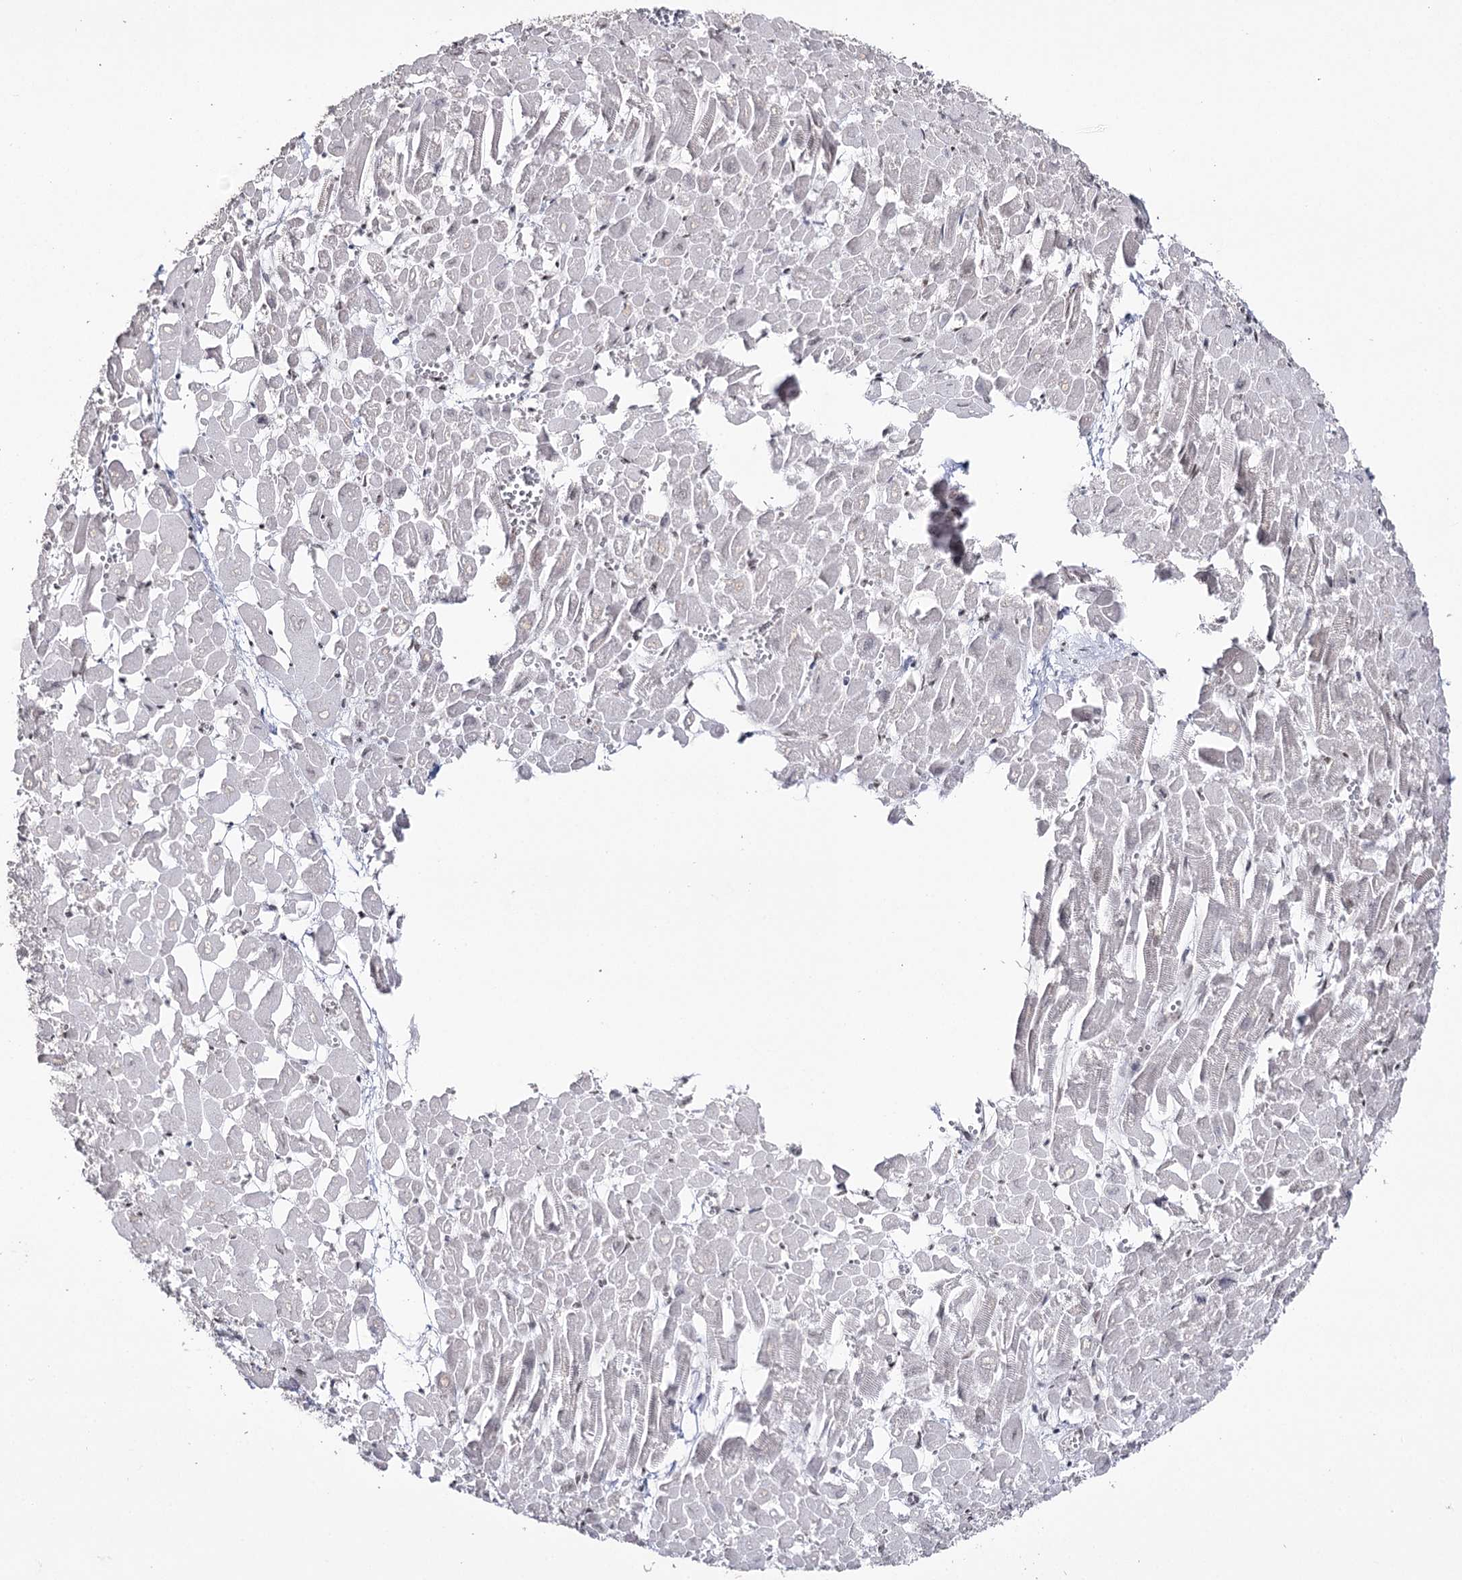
{"staining": {"intensity": "negative", "quantity": "none", "location": "none"}, "tissue": "heart muscle", "cell_type": "Cardiomyocytes", "image_type": "normal", "snomed": [{"axis": "morphology", "description": "Normal tissue, NOS"}, {"axis": "topography", "description": "Heart"}], "caption": "Heart muscle stained for a protein using immunohistochemistry exhibits no expression cardiomyocytes.", "gene": "VGLL4", "patient": {"sex": "male", "age": 54}}